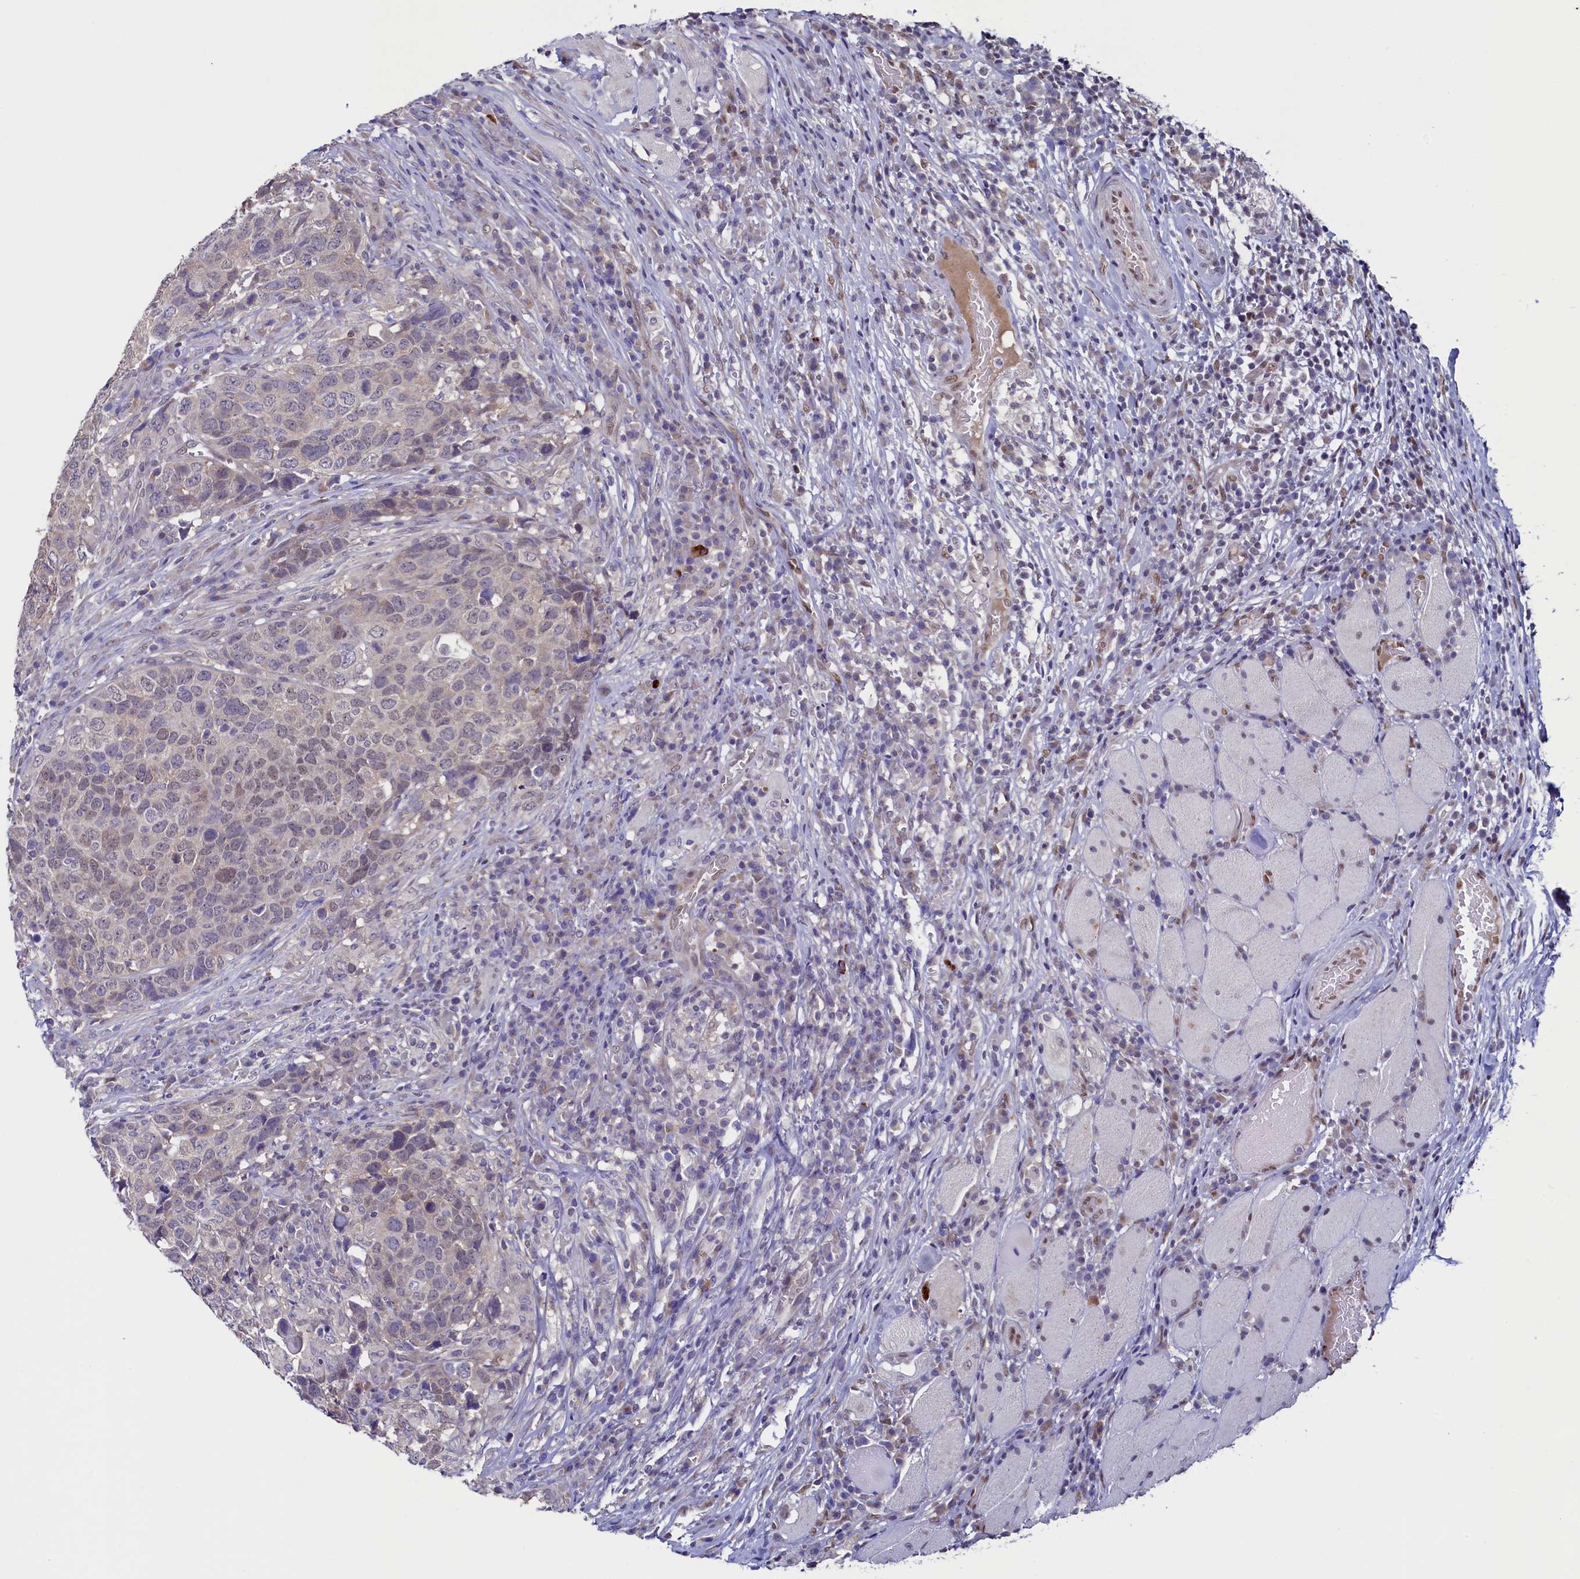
{"staining": {"intensity": "weak", "quantity": "25%-75%", "location": "nuclear"}, "tissue": "head and neck cancer", "cell_type": "Tumor cells", "image_type": "cancer", "snomed": [{"axis": "morphology", "description": "Squamous cell carcinoma, NOS"}, {"axis": "topography", "description": "Head-Neck"}], "caption": "Protein expression analysis of human squamous cell carcinoma (head and neck) reveals weak nuclear positivity in approximately 25%-75% of tumor cells. (DAB (3,3'-diaminobenzidine) = brown stain, brightfield microscopy at high magnification).", "gene": "FLYWCH2", "patient": {"sex": "male", "age": 66}}